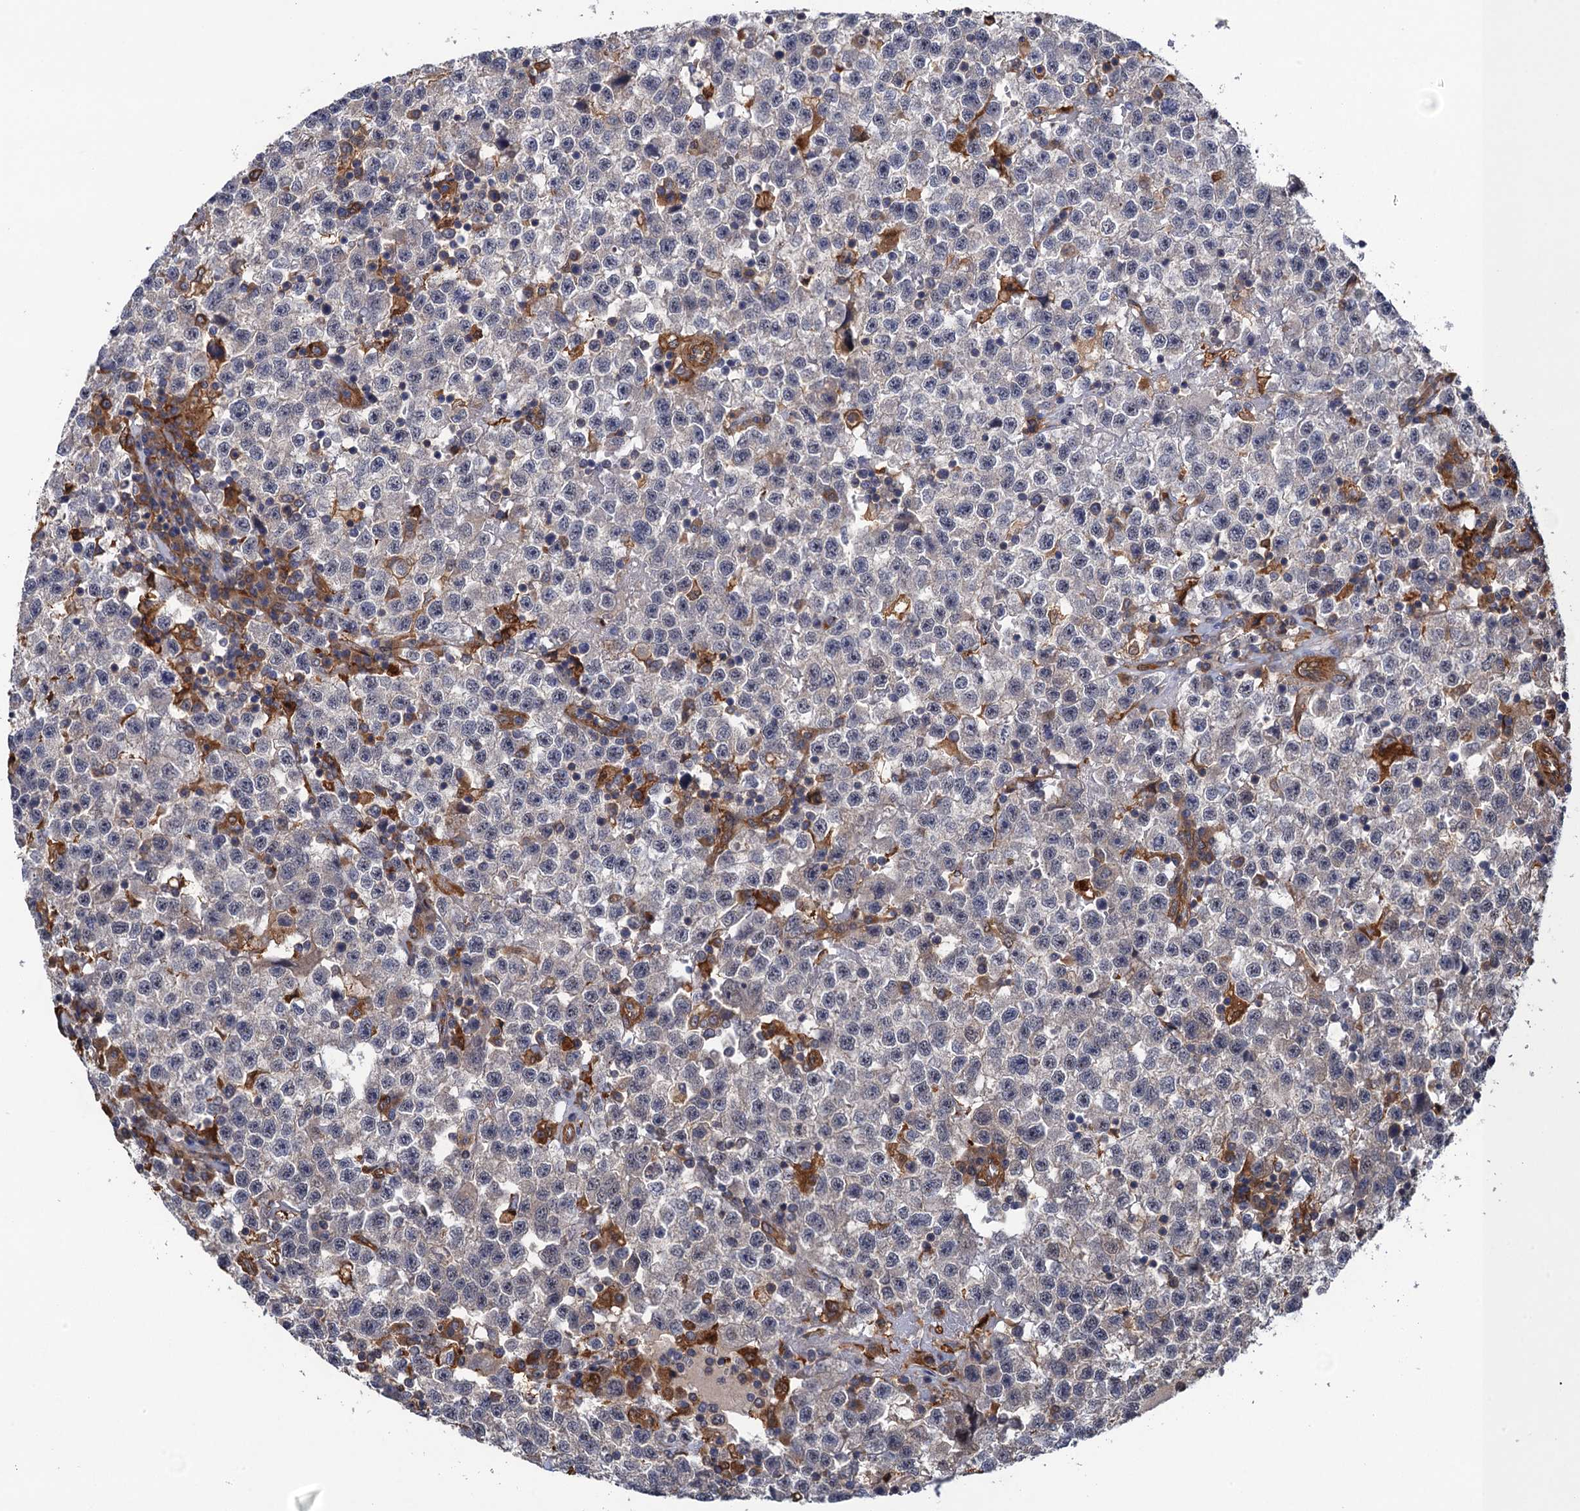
{"staining": {"intensity": "negative", "quantity": "none", "location": "none"}, "tissue": "testis cancer", "cell_type": "Tumor cells", "image_type": "cancer", "snomed": [{"axis": "morphology", "description": "Seminoma, NOS"}, {"axis": "topography", "description": "Testis"}], "caption": "IHC photomicrograph of testis cancer (seminoma) stained for a protein (brown), which shows no staining in tumor cells.", "gene": "NEK8", "patient": {"sex": "male", "age": 22}}